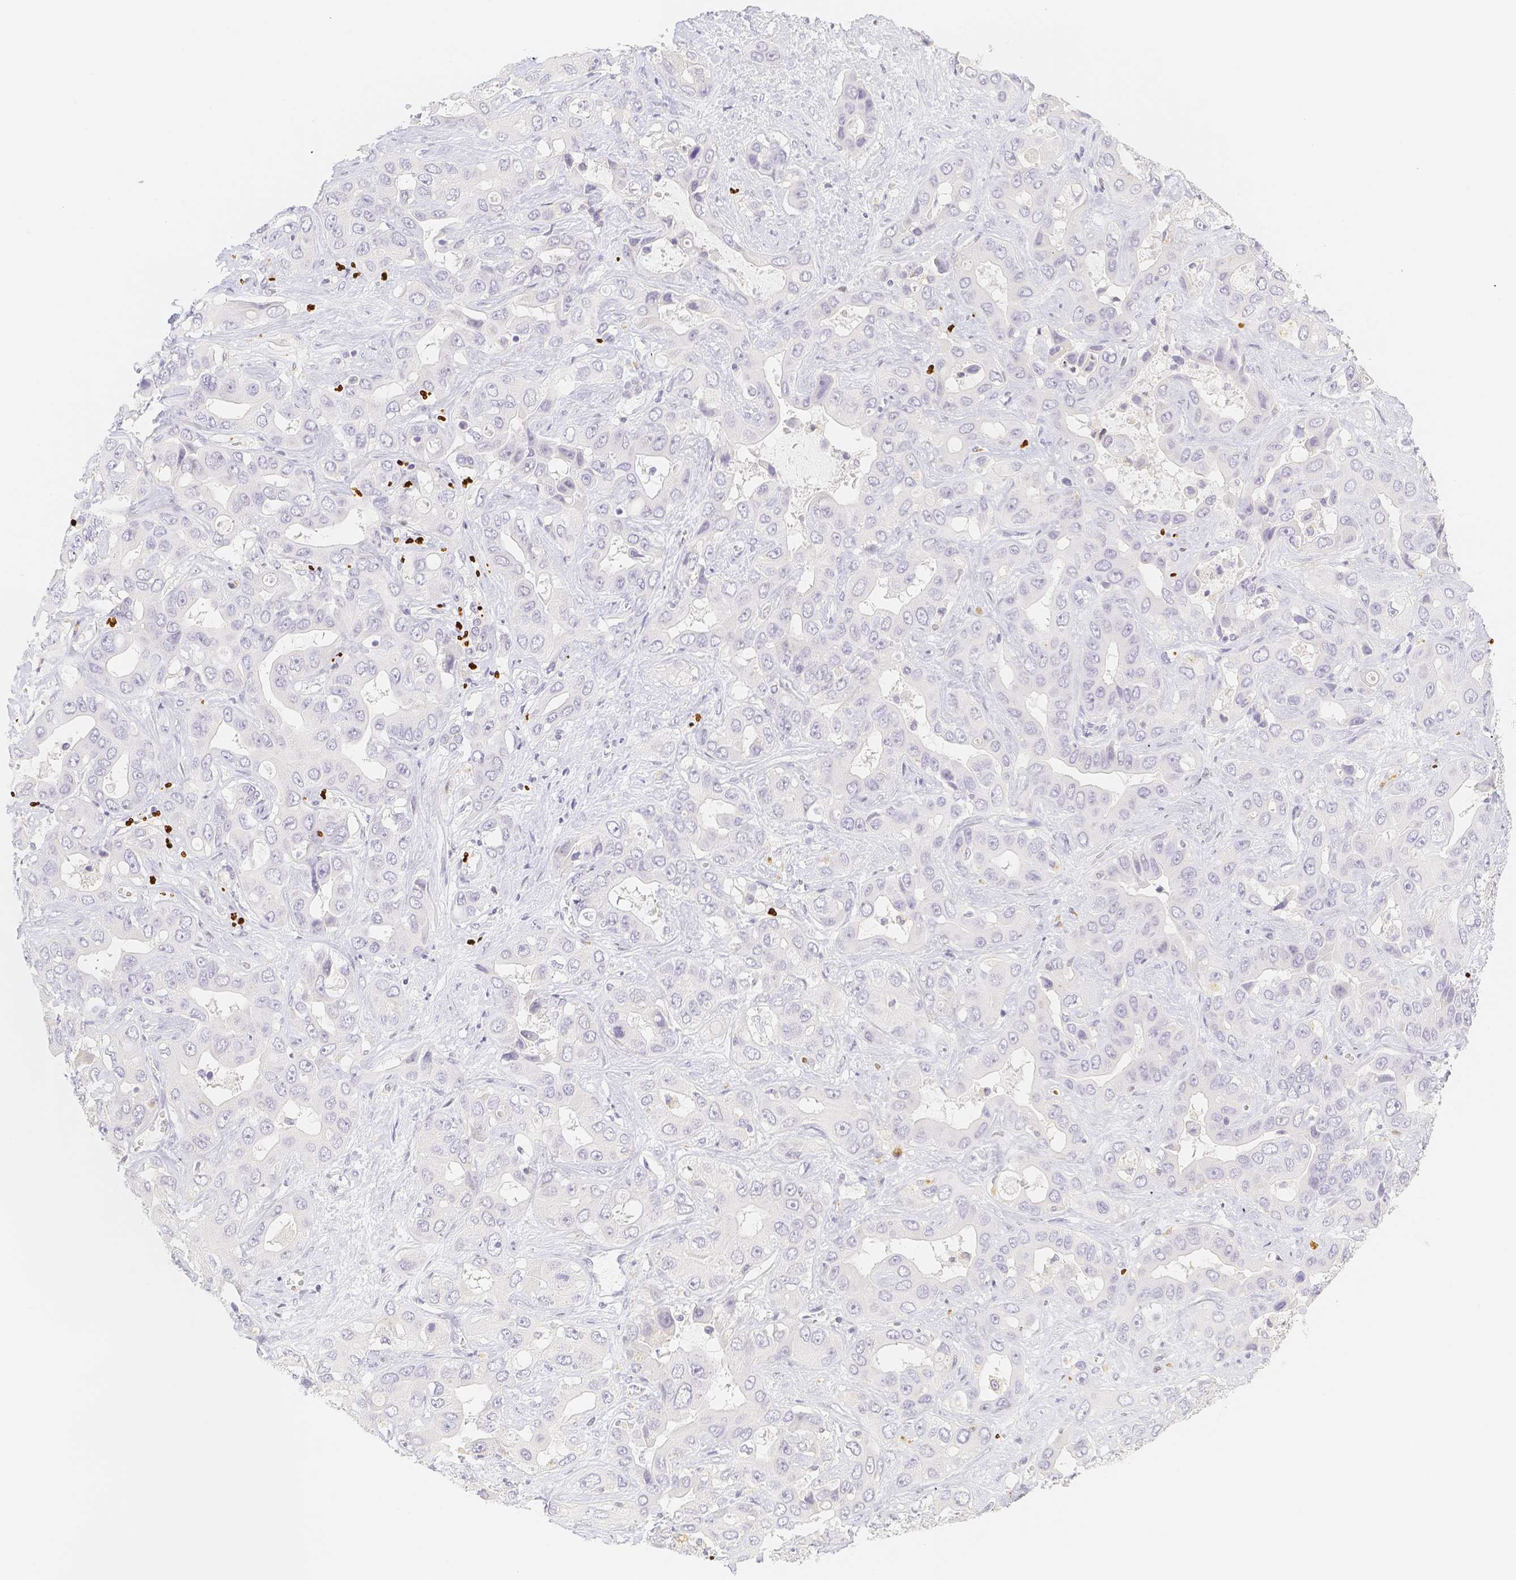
{"staining": {"intensity": "negative", "quantity": "none", "location": "none"}, "tissue": "liver cancer", "cell_type": "Tumor cells", "image_type": "cancer", "snomed": [{"axis": "morphology", "description": "Cholangiocarcinoma"}, {"axis": "topography", "description": "Liver"}], "caption": "IHC of liver cancer exhibits no positivity in tumor cells.", "gene": "PADI4", "patient": {"sex": "female", "age": 52}}